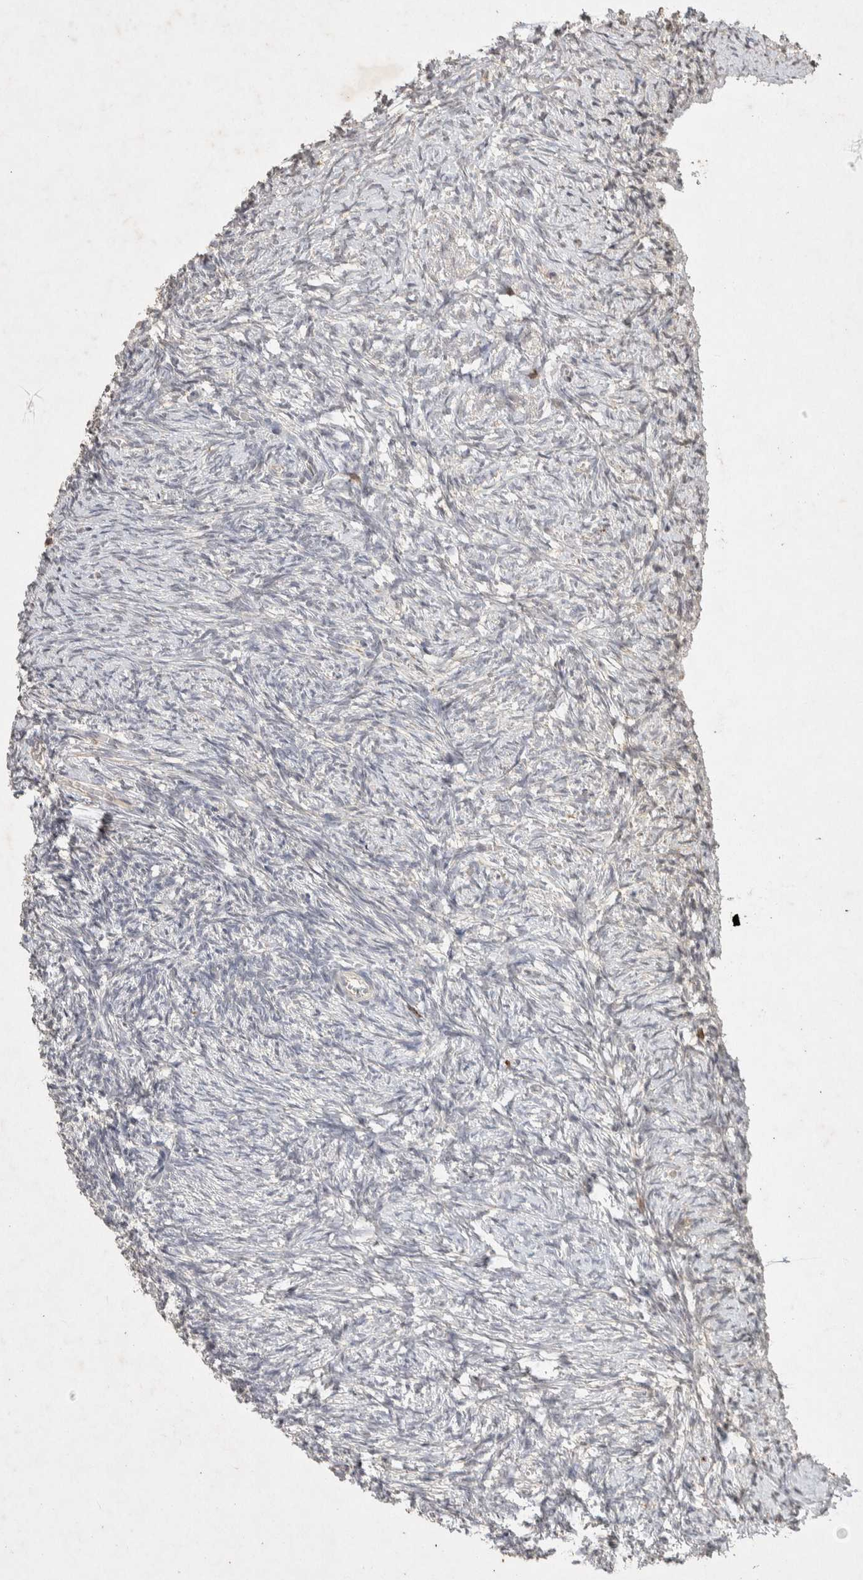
{"staining": {"intensity": "negative", "quantity": "none", "location": "none"}, "tissue": "ovary", "cell_type": "Ovarian stroma cells", "image_type": "normal", "snomed": [{"axis": "morphology", "description": "Normal tissue, NOS"}, {"axis": "topography", "description": "Ovary"}], "caption": "The immunohistochemistry photomicrograph has no significant positivity in ovarian stroma cells of ovary.", "gene": "RAC2", "patient": {"sex": "female", "age": 41}}